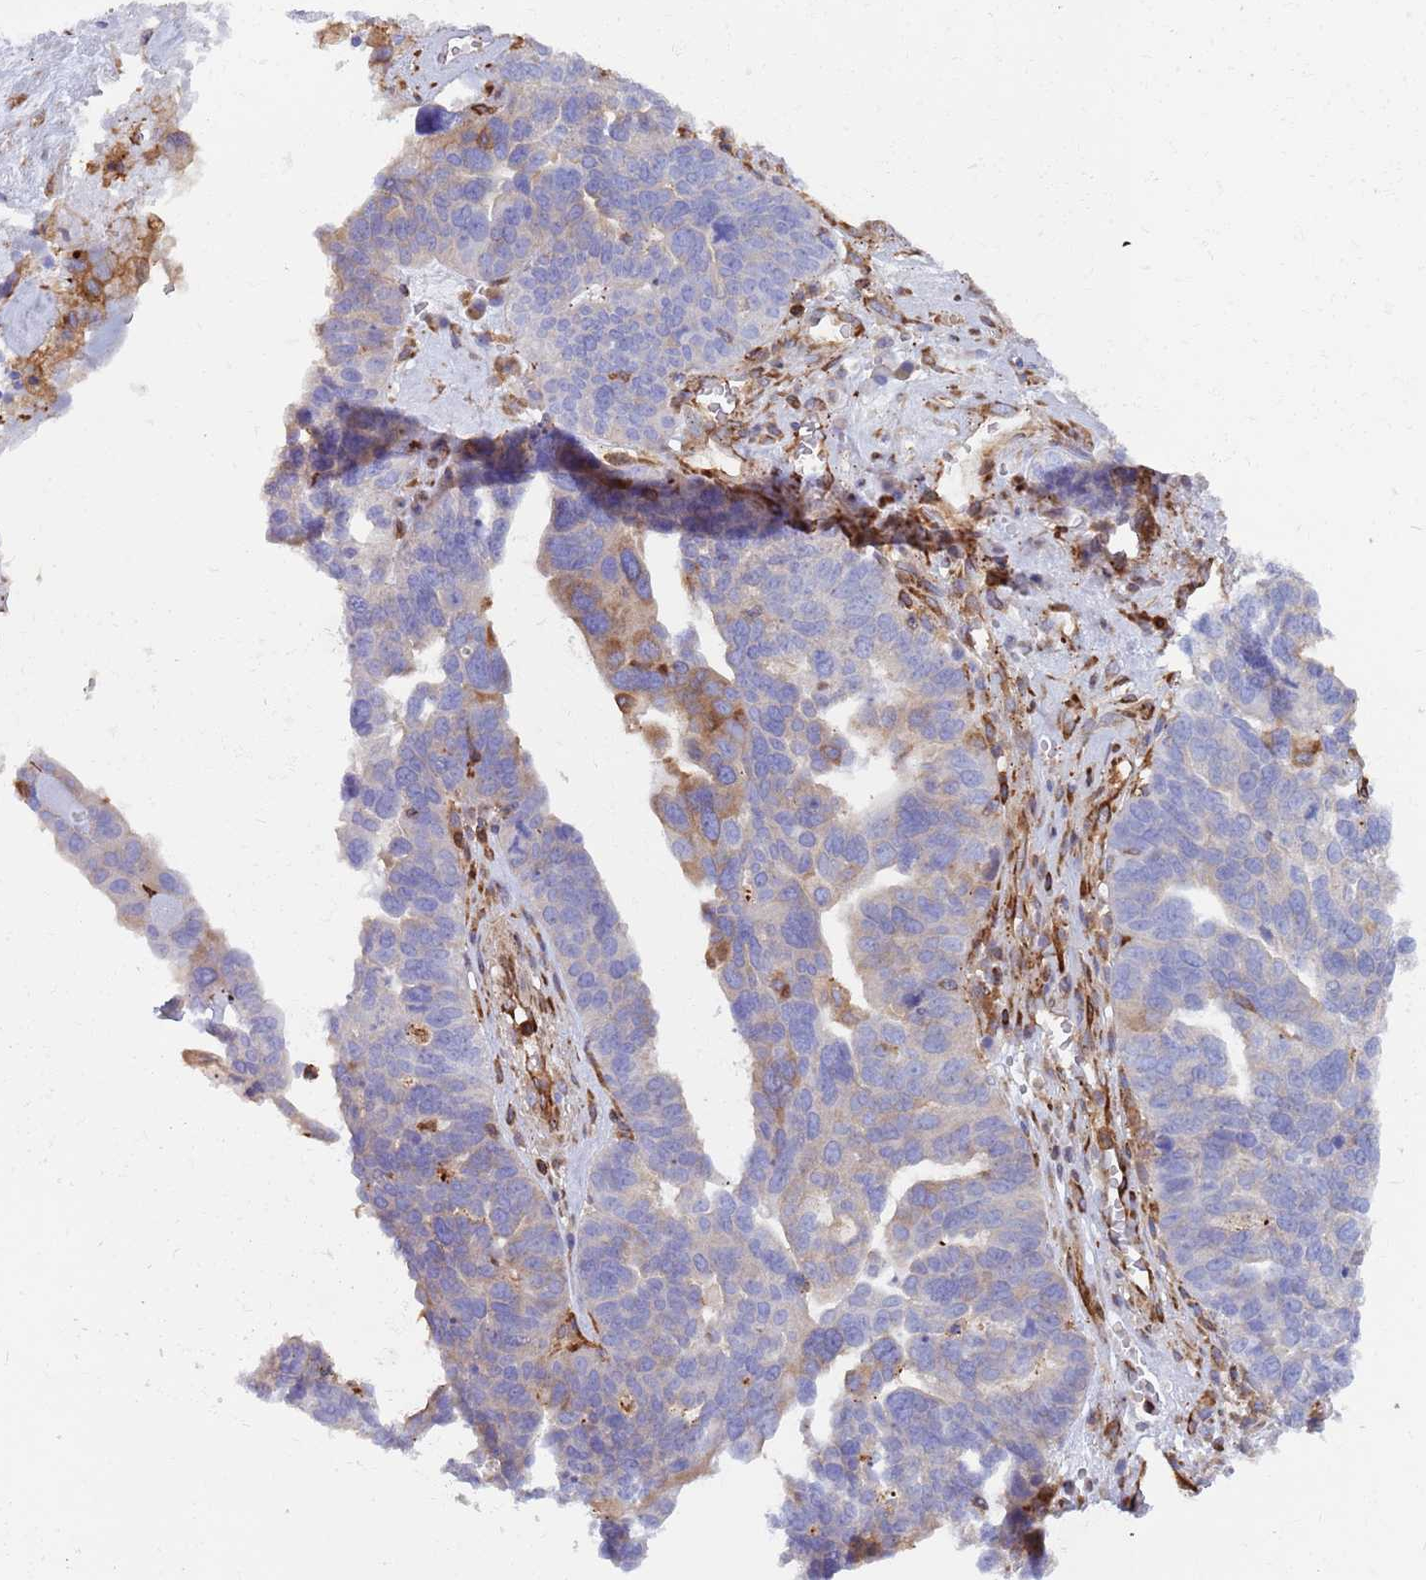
{"staining": {"intensity": "moderate", "quantity": "<25%", "location": "cytoplasmic/membranous"}, "tissue": "ovarian cancer", "cell_type": "Tumor cells", "image_type": "cancer", "snomed": [{"axis": "morphology", "description": "Cystadenocarcinoma, serous, NOS"}, {"axis": "topography", "description": "Ovary"}], "caption": "Protein staining shows moderate cytoplasmic/membranous positivity in about <25% of tumor cells in serous cystadenocarcinoma (ovarian). The staining was performed using DAB, with brown indicating positive protein expression. Nuclei are stained blue with hematoxylin.", "gene": "KBTBD7", "patient": {"sex": "female", "age": 59}}